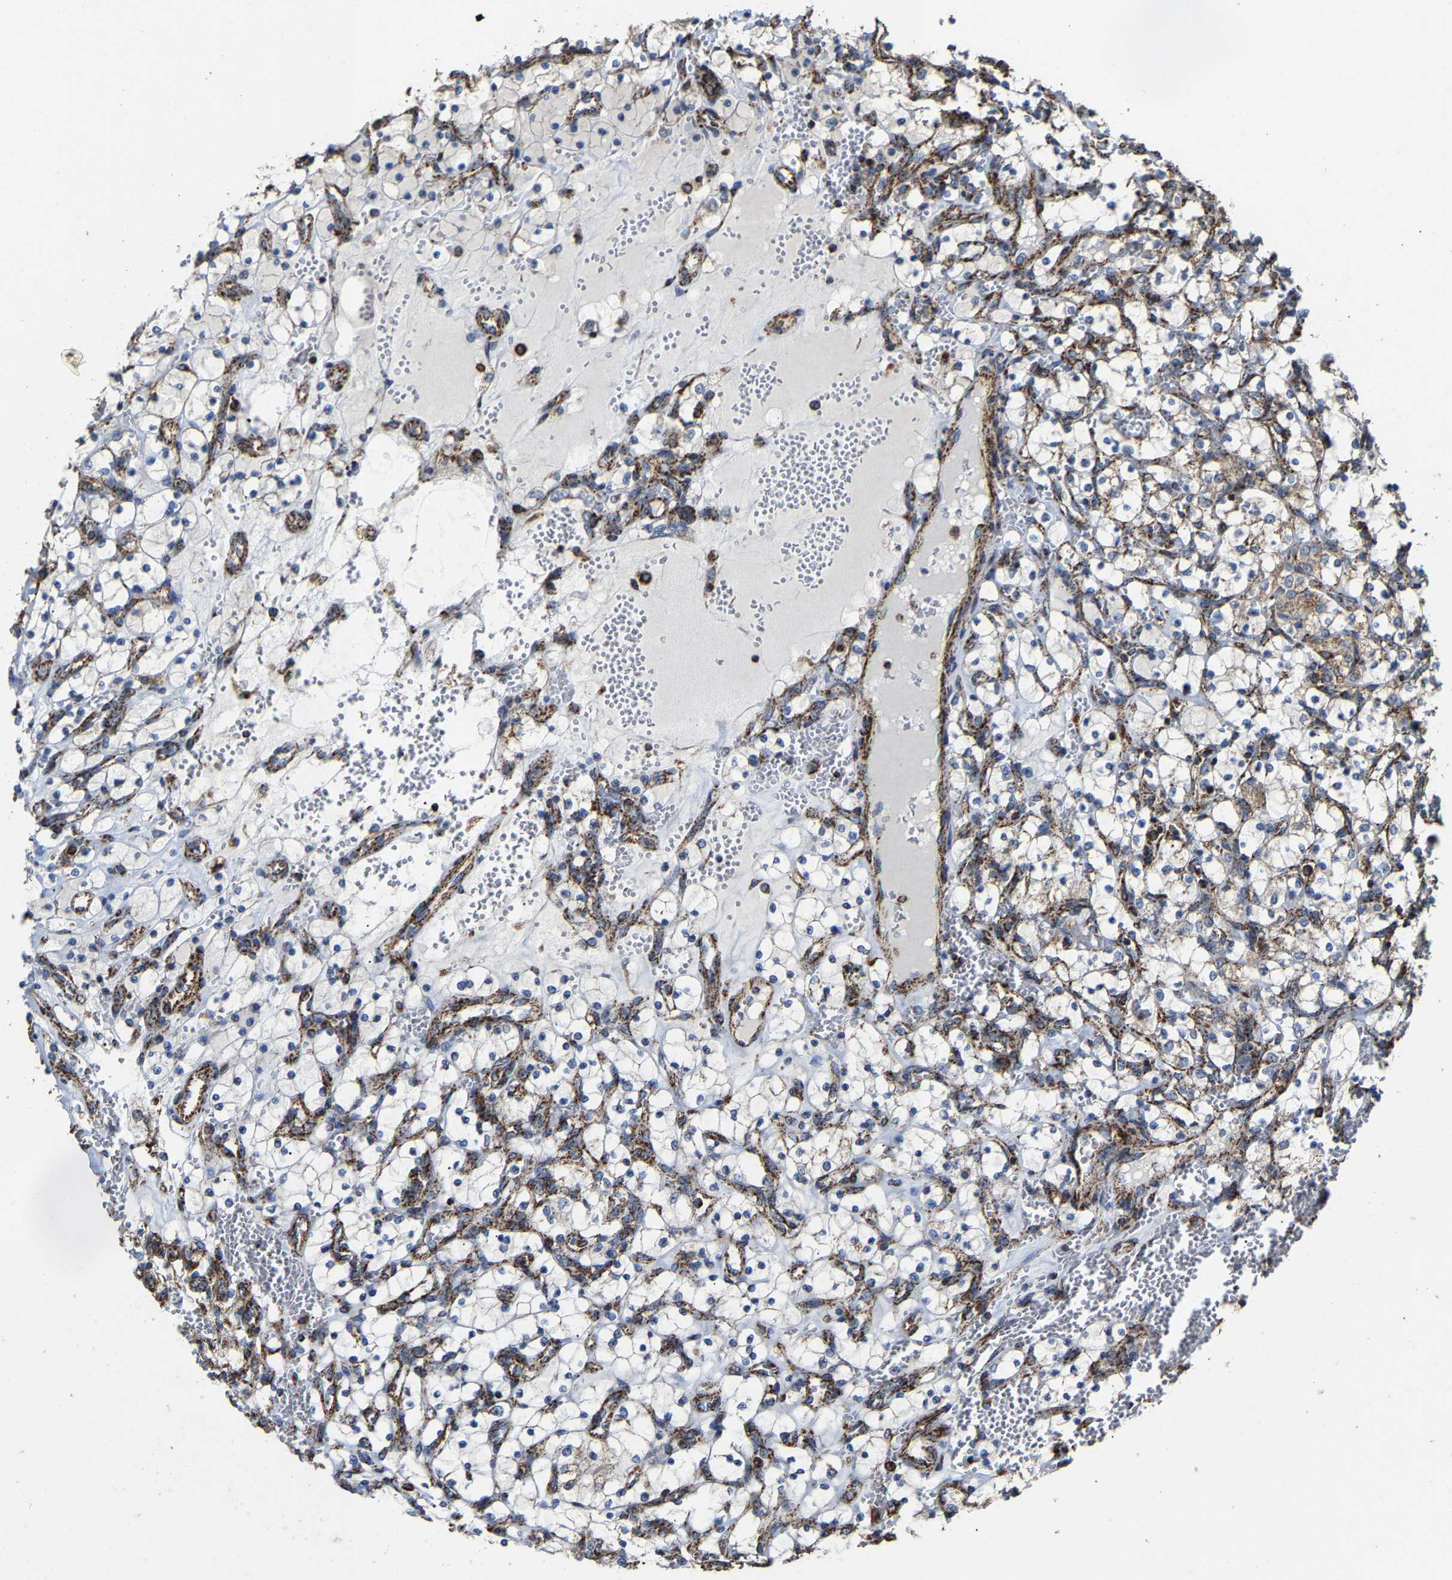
{"staining": {"intensity": "negative", "quantity": "none", "location": "none"}, "tissue": "renal cancer", "cell_type": "Tumor cells", "image_type": "cancer", "snomed": [{"axis": "morphology", "description": "Adenocarcinoma, NOS"}, {"axis": "topography", "description": "Kidney"}], "caption": "The photomicrograph demonstrates no staining of tumor cells in adenocarcinoma (renal).", "gene": "NDUFV3", "patient": {"sex": "female", "age": 69}}